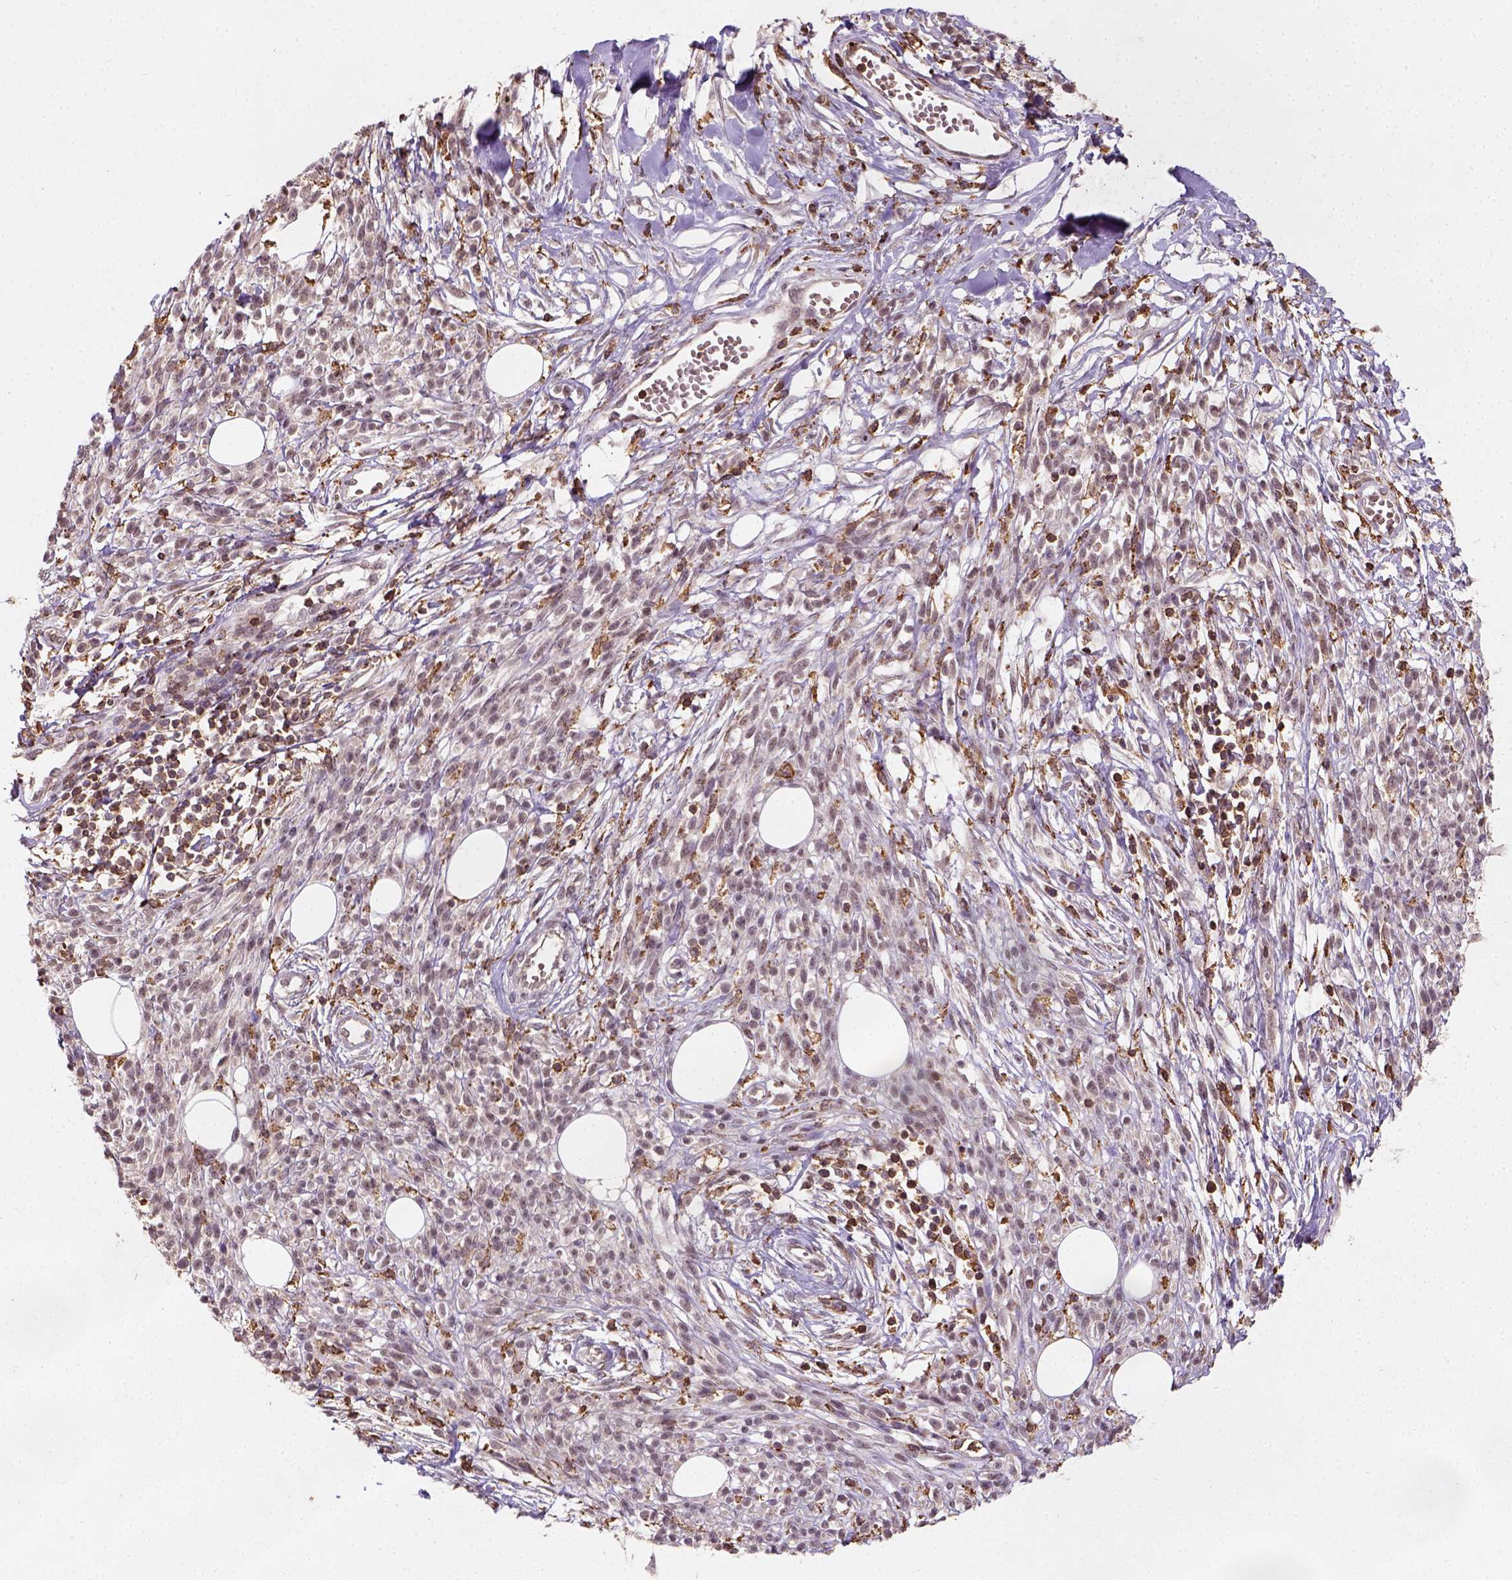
{"staining": {"intensity": "negative", "quantity": "none", "location": "none"}, "tissue": "melanoma", "cell_type": "Tumor cells", "image_type": "cancer", "snomed": [{"axis": "morphology", "description": "Malignant melanoma, NOS"}, {"axis": "topography", "description": "Skin"}, {"axis": "topography", "description": "Skin of trunk"}], "caption": "Tumor cells are negative for protein expression in human melanoma. The staining is performed using DAB (3,3'-diaminobenzidine) brown chromogen with nuclei counter-stained in using hematoxylin.", "gene": "CAMKK1", "patient": {"sex": "male", "age": 74}}